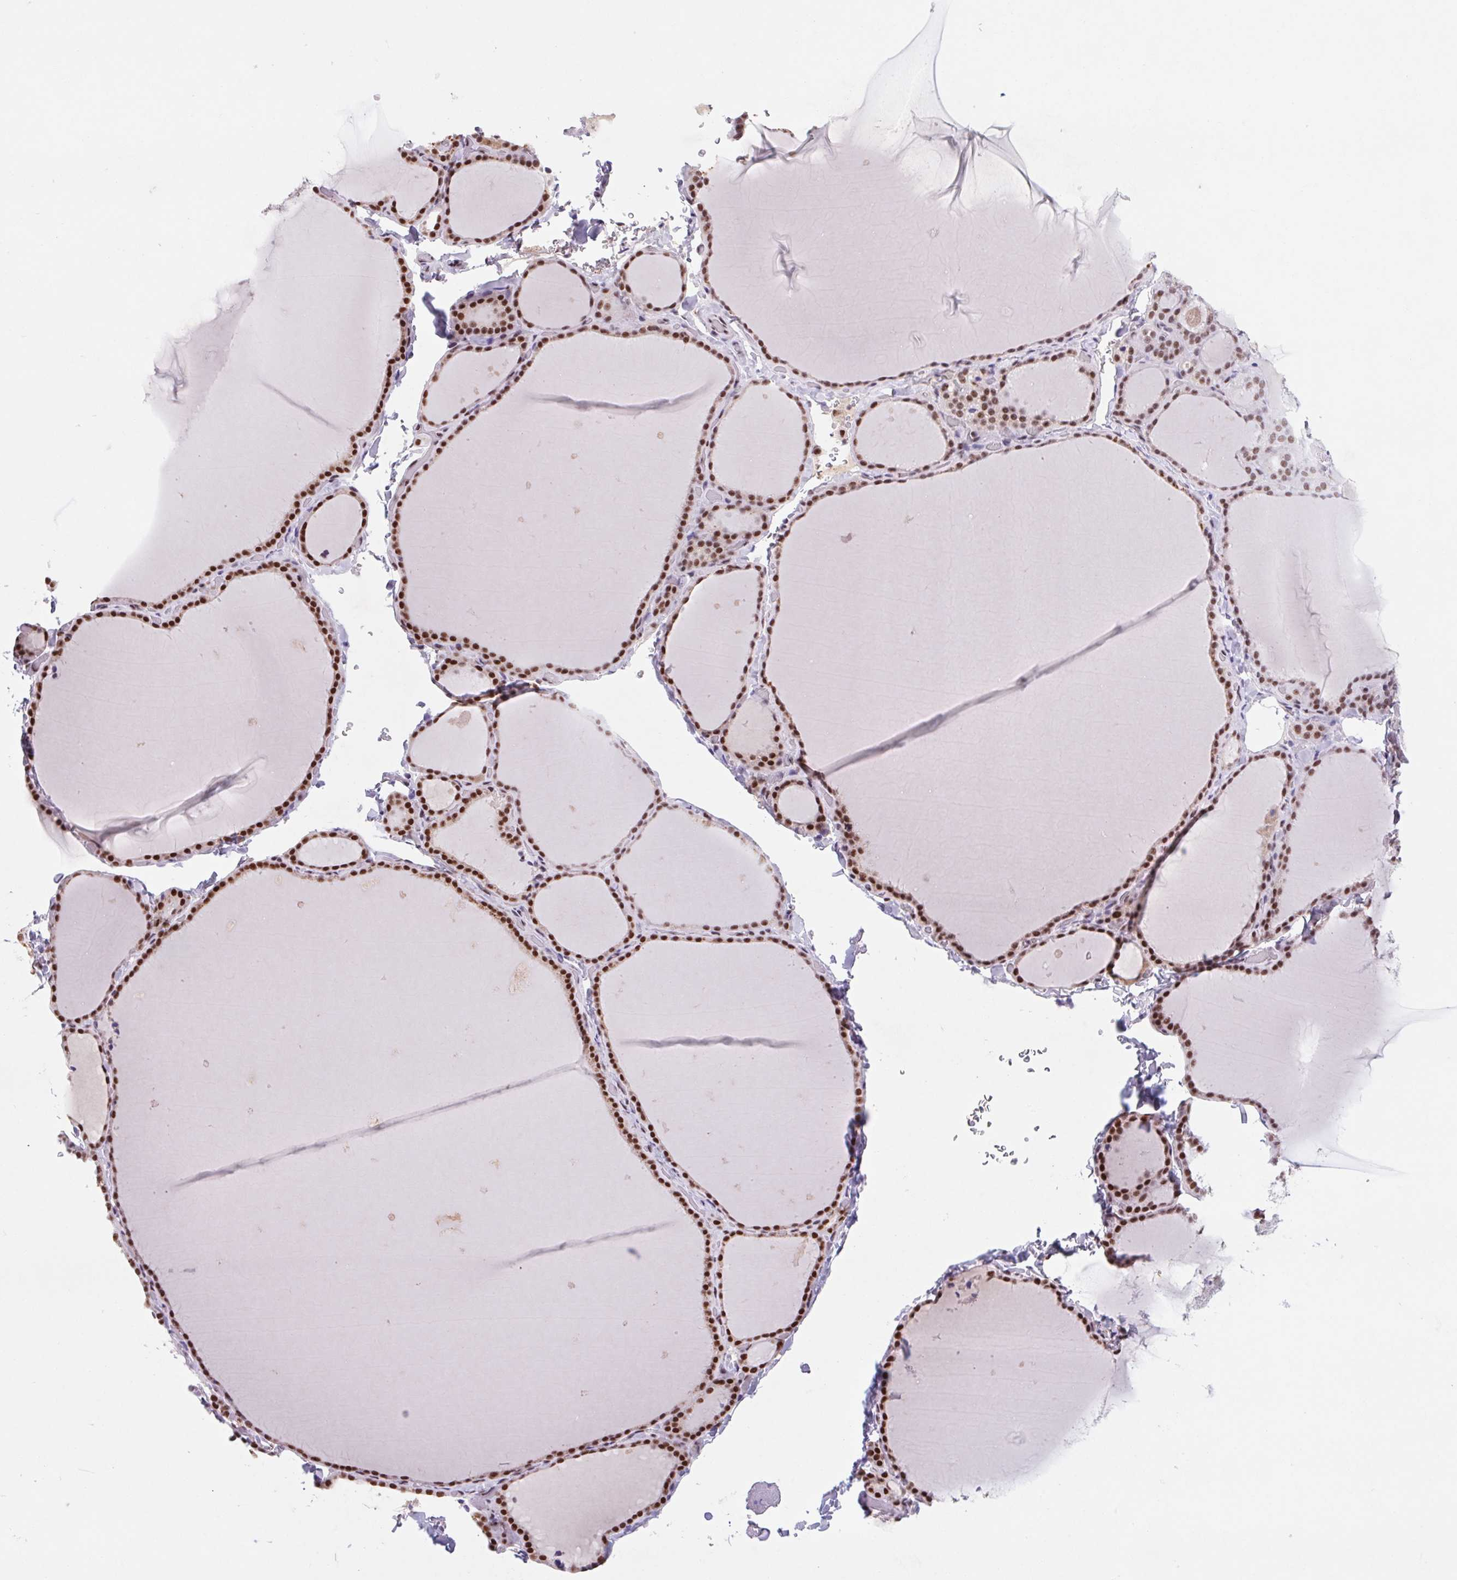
{"staining": {"intensity": "moderate", "quantity": "25%-75%", "location": "cytoplasmic/membranous,nuclear"}, "tissue": "thyroid gland", "cell_type": "Glandular cells", "image_type": "normal", "snomed": [{"axis": "morphology", "description": "Normal tissue, NOS"}, {"axis": "topography", "description": "Thyroid gland"}], "caption": "Immunohistochemistry histopathology image of normal thyroid gland: human thyroid gland stained using immunohistochemistry (IHC) reveals medium levels of moderate protein expression localized specifically in the cytoplasmic/membranous,nuclear of glandular cells, appearing as a cytoplasmic/membranous,nuclear brown color.", "gene": "DPPA5", "patient": {"sex": "female", "age": 22}}